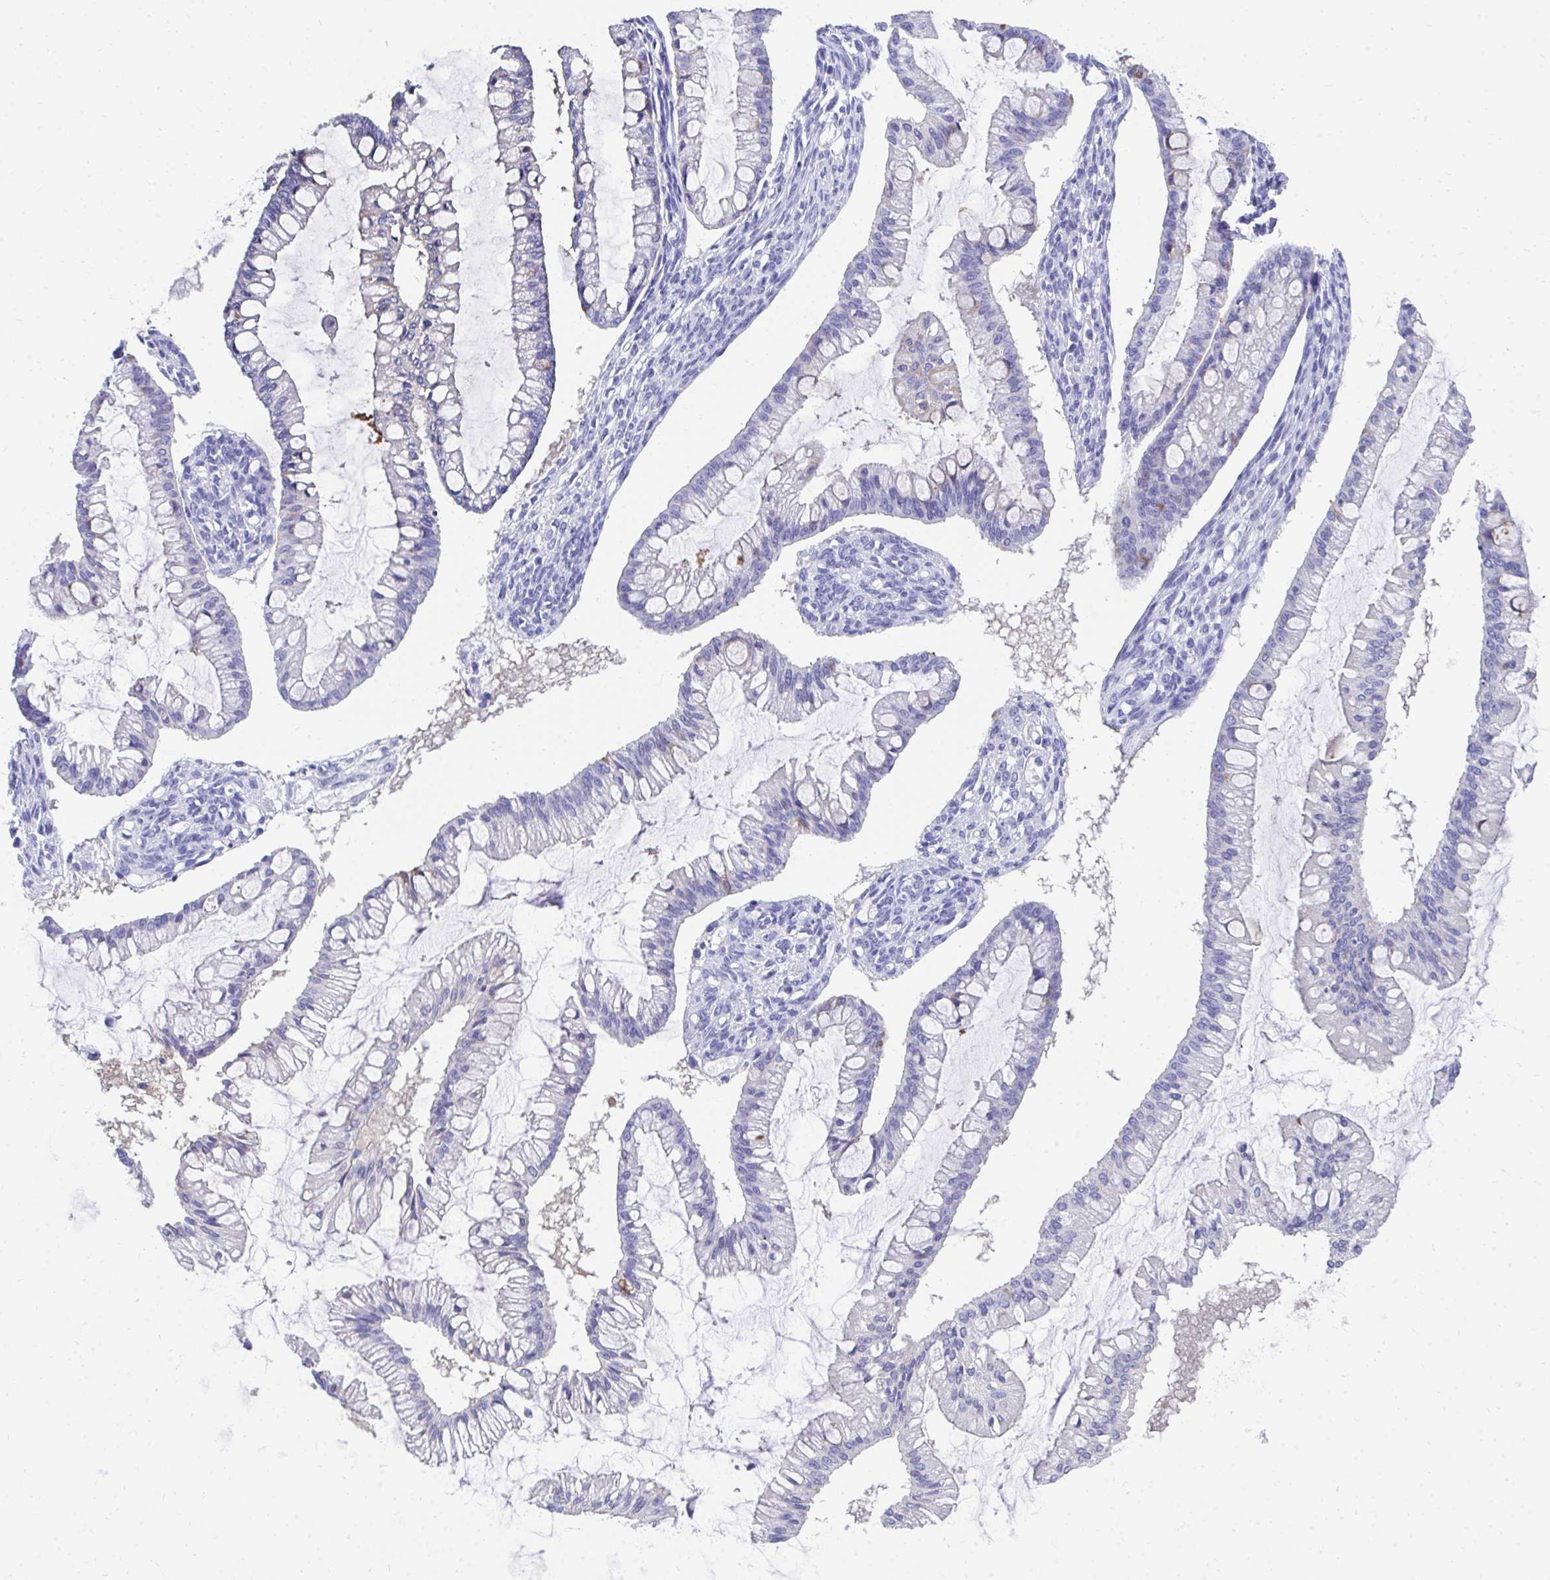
{"staining": {"intensity": "negative", "quantity": "none", "location": "none"}, "tissue": "ovarian cancer", "cell_type": "Tumor cells", "image_type": "cancer", "snomed": [{"axis": "morphology", "description": "Cystadenocarcinoma, mucinous, NOS"}, {"axis": "topography", "description": "Ovary"}], "caption": "An image of human mucinous cystadenocarcinoma (ovarian) is negative for staining in tumor cells.", "gene": "HGD", "patient": {"sex": "female", "age": 73}}